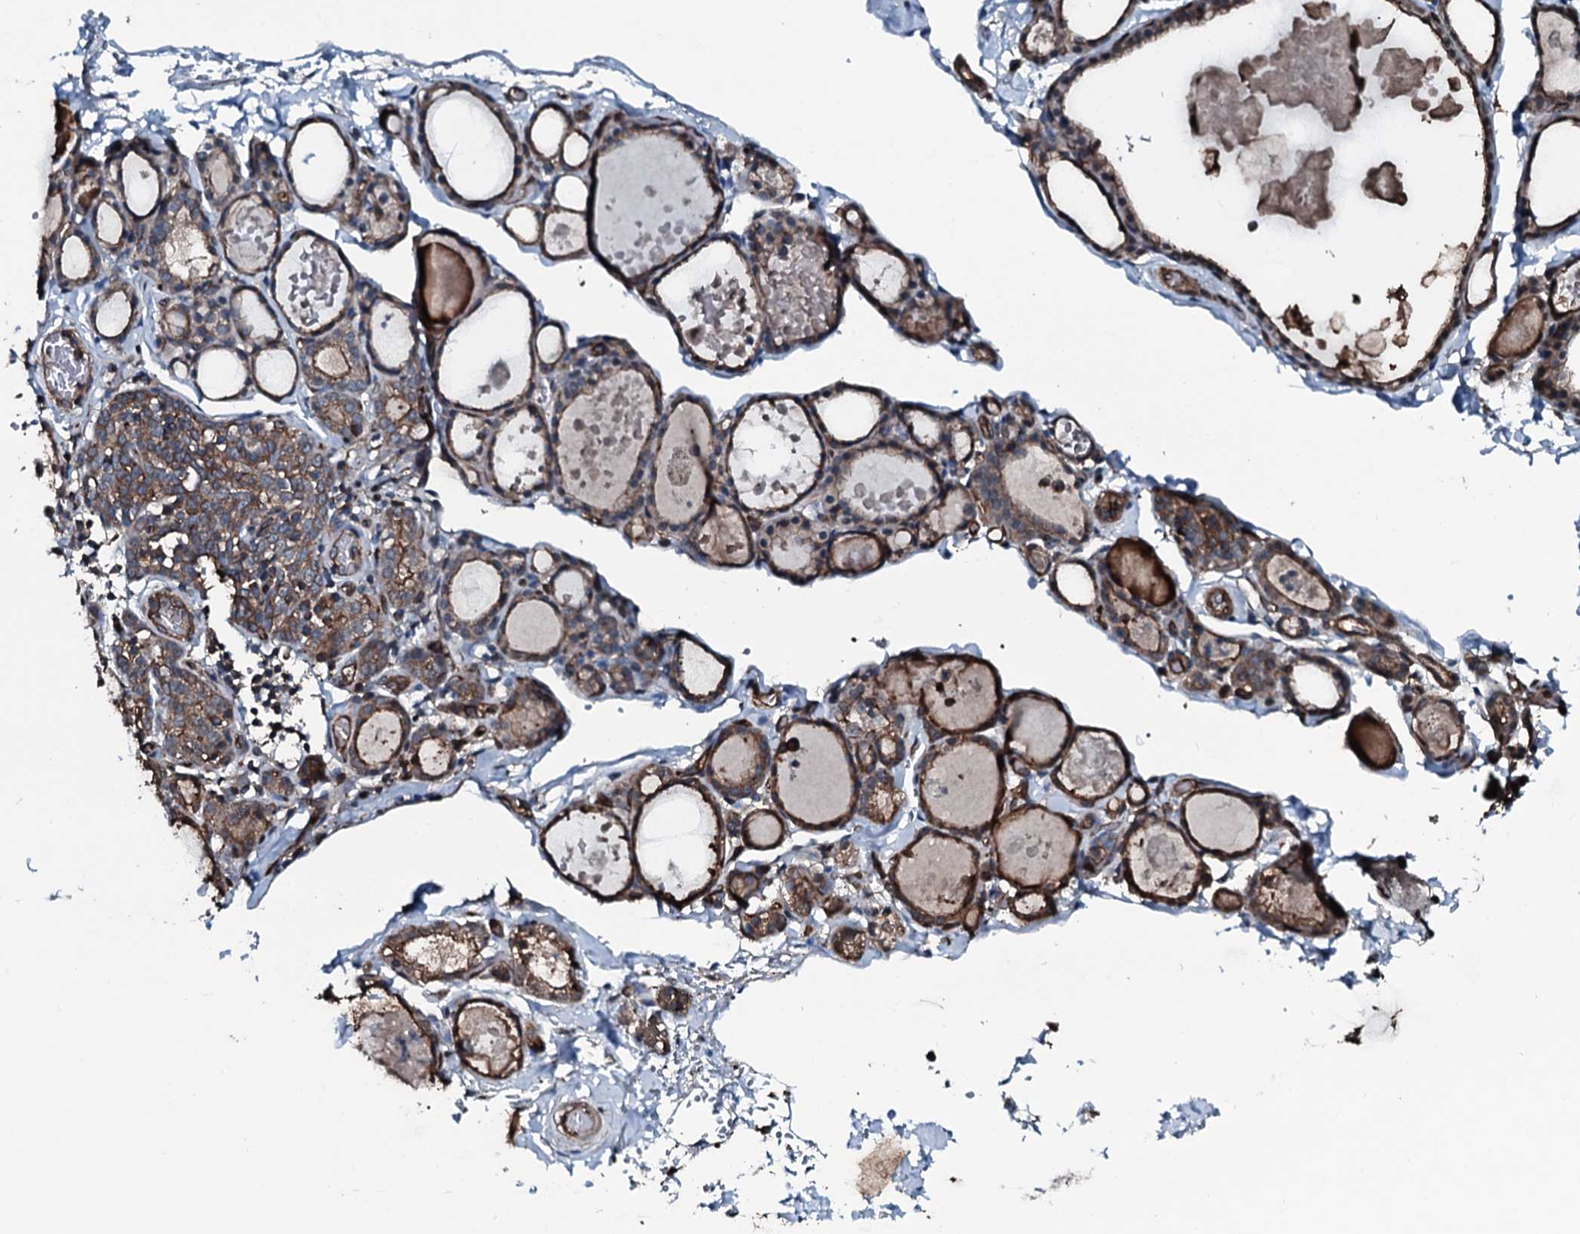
{"staining": {"intensity": "moderate", "quantity": "25%-75%", "location": "cytoplasmic/membranous"}, "tissue": "thyroid gland", "cell_type": "Glandular cells", "image_type": "normal", "snomed": [{"axis": "morphology", "description": "Normal tissue, NOS"}, {"axis": "topography", "description": "Thyroid gland"}], "caption": "Immunohistochemical staining of unremarkable thyroid gland exhibits 25%-75% levels of moderate cytoplasmic/membranous protein staining in about 25%-75% of glandular cells.", "gene": "SLC25A38", "patient": {"sex": "male", "age": 56}}